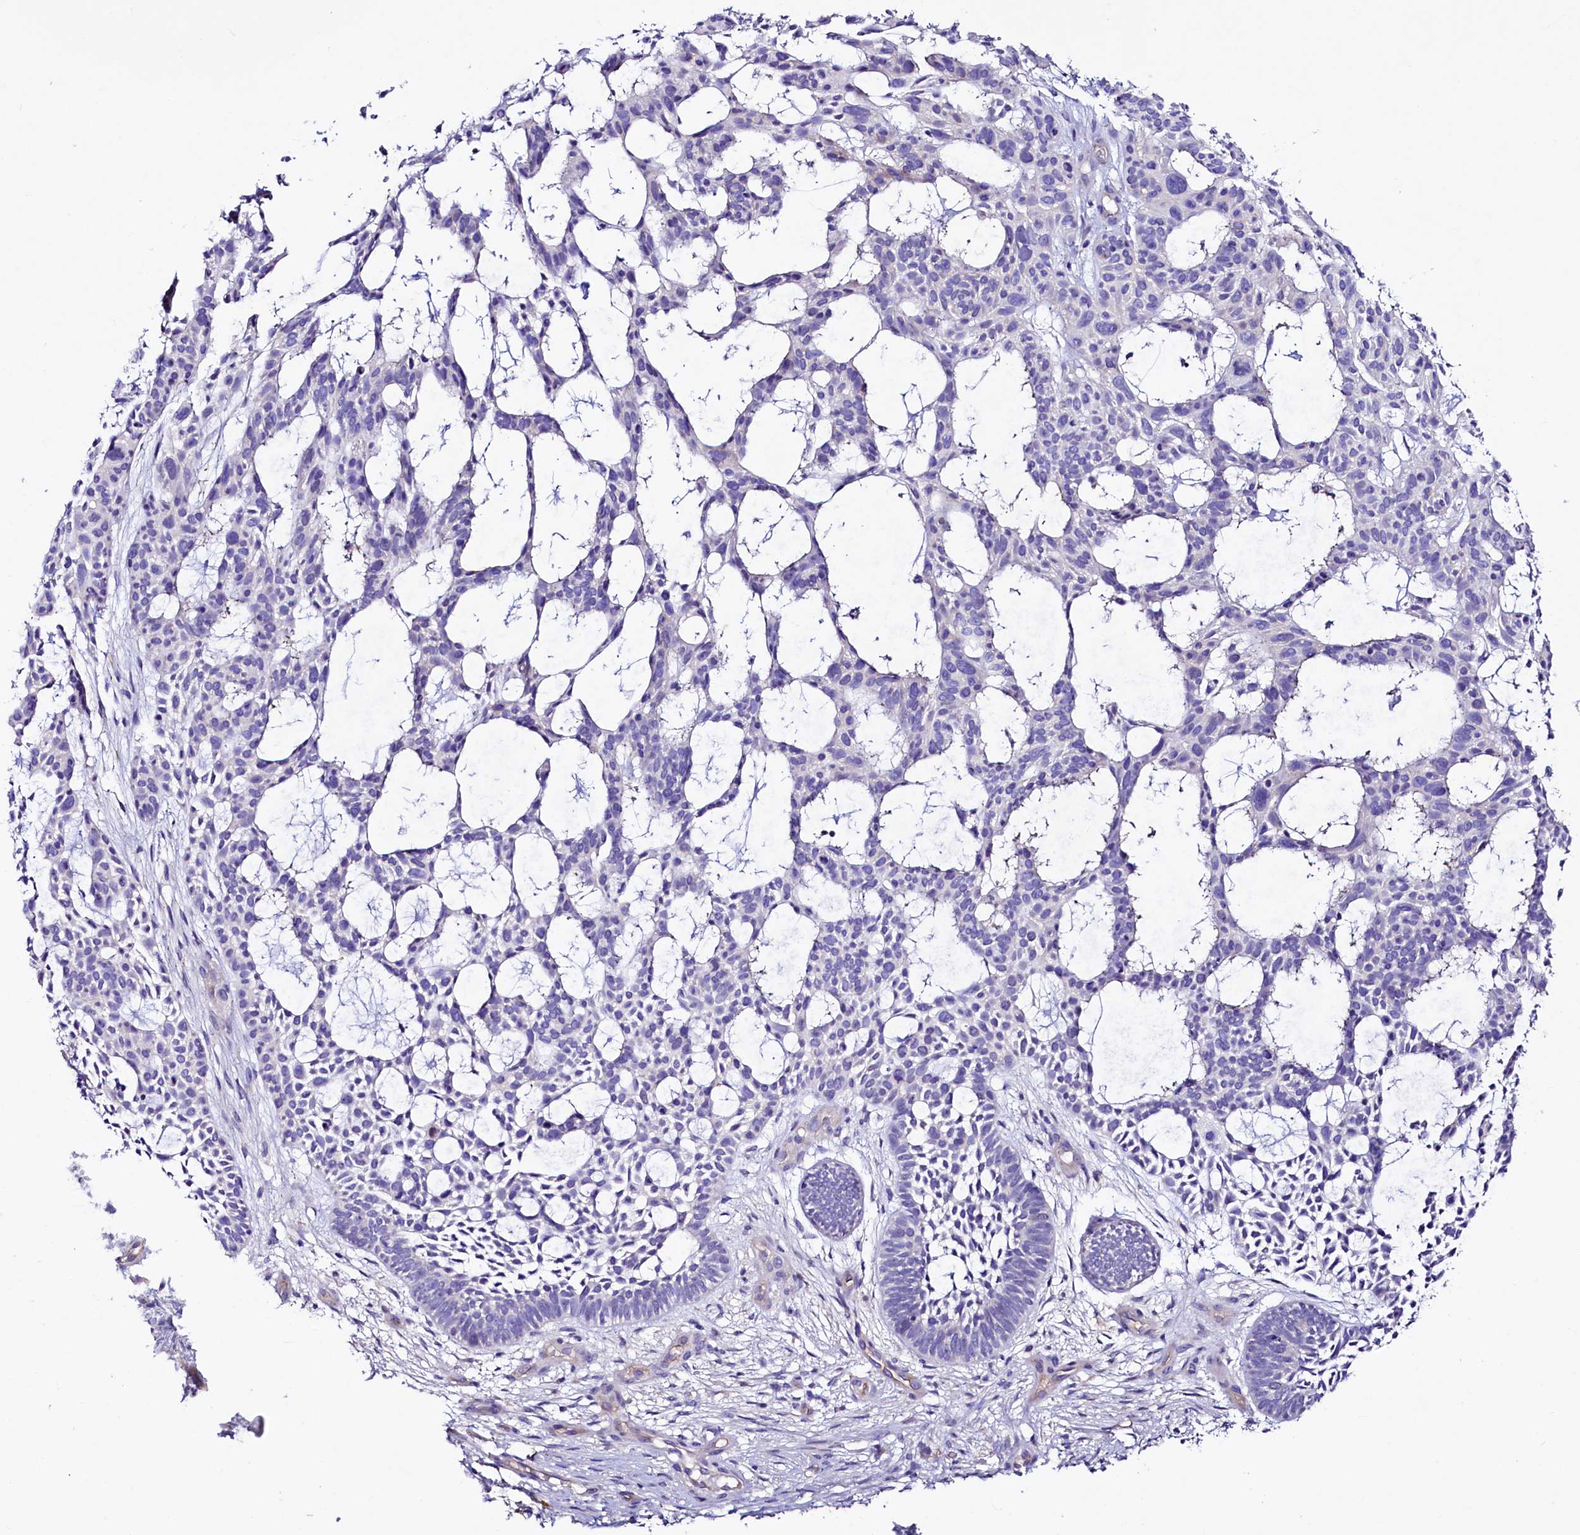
{"staining": {"intensity": "negative", "quantity": "none", "location": "none"}, "tissue": "skin cancer", "cell_type": "Tumor cells", "image_type": "cancer", "snomed": [{"axis": "morphology", "description": "Basal cell carcinoma"}, {"axis": "topography", "description": "Skin"}], "caption": "Photomicrograph shows no significant protein positivity in tumor cells of skin basal cell carcinoma.", "gene": "SLF1", "patient": {"sex": "male", "age": 89}}